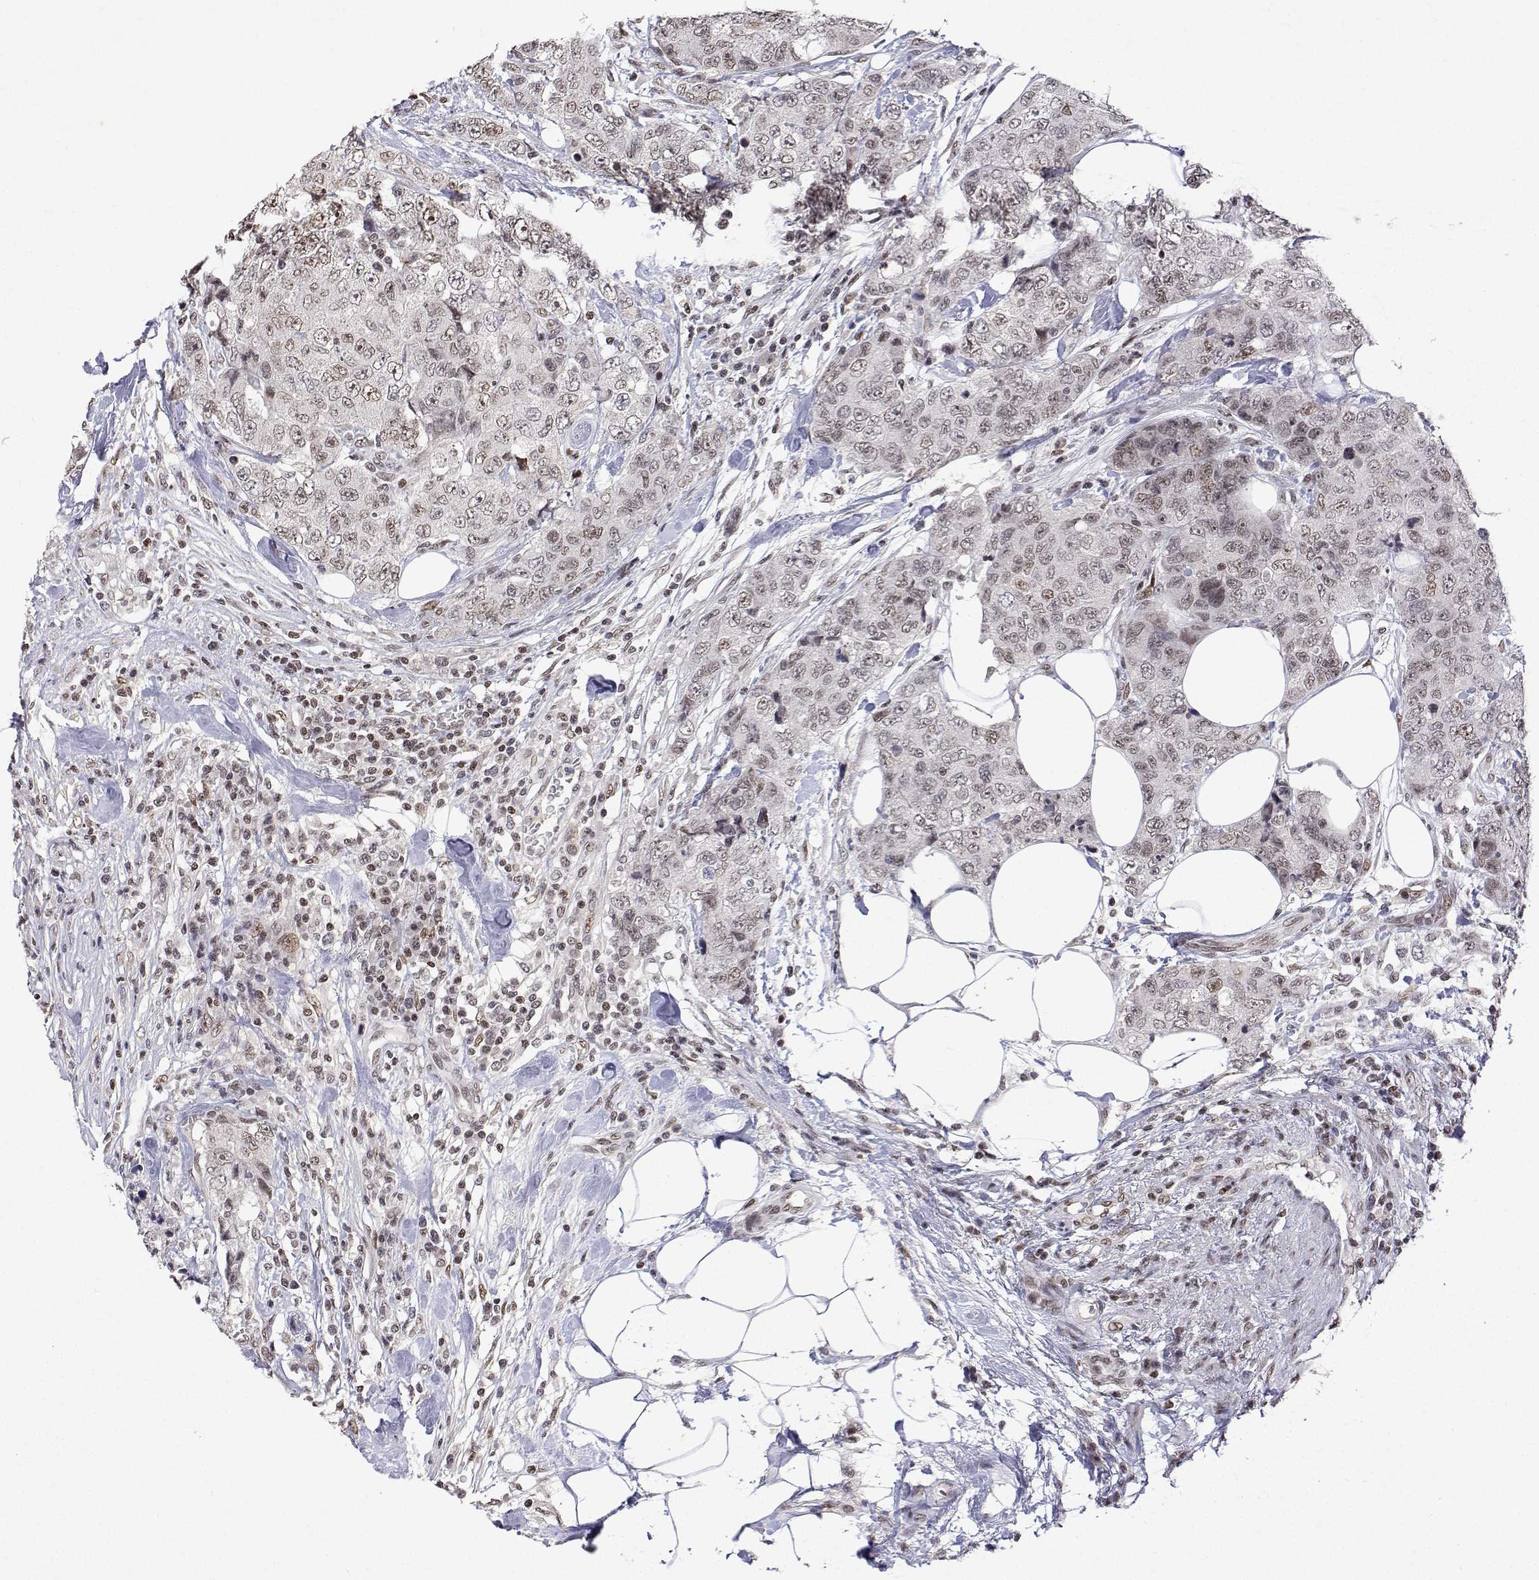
{"staining": {"intensity": "weak", "quantity": ">75%", "location": "nuclear"}, "tissue": "urothelial cancer", "cell_type": "Tumor cells", "image_type": "cancer", "snomed": [{"axis": "morphology", "description": "Urothelial carcinoma, High grade"}, {"axis": "topography", "description": "Urinary bladder"}], "caption": "Weak nuclear staining for a protein is present in approximately >75% of tumor cells of urothelial cancer using immunohistochemistry (IHC).", "gene": "XPC", "patient": {"sex": "female", "age": 78}}